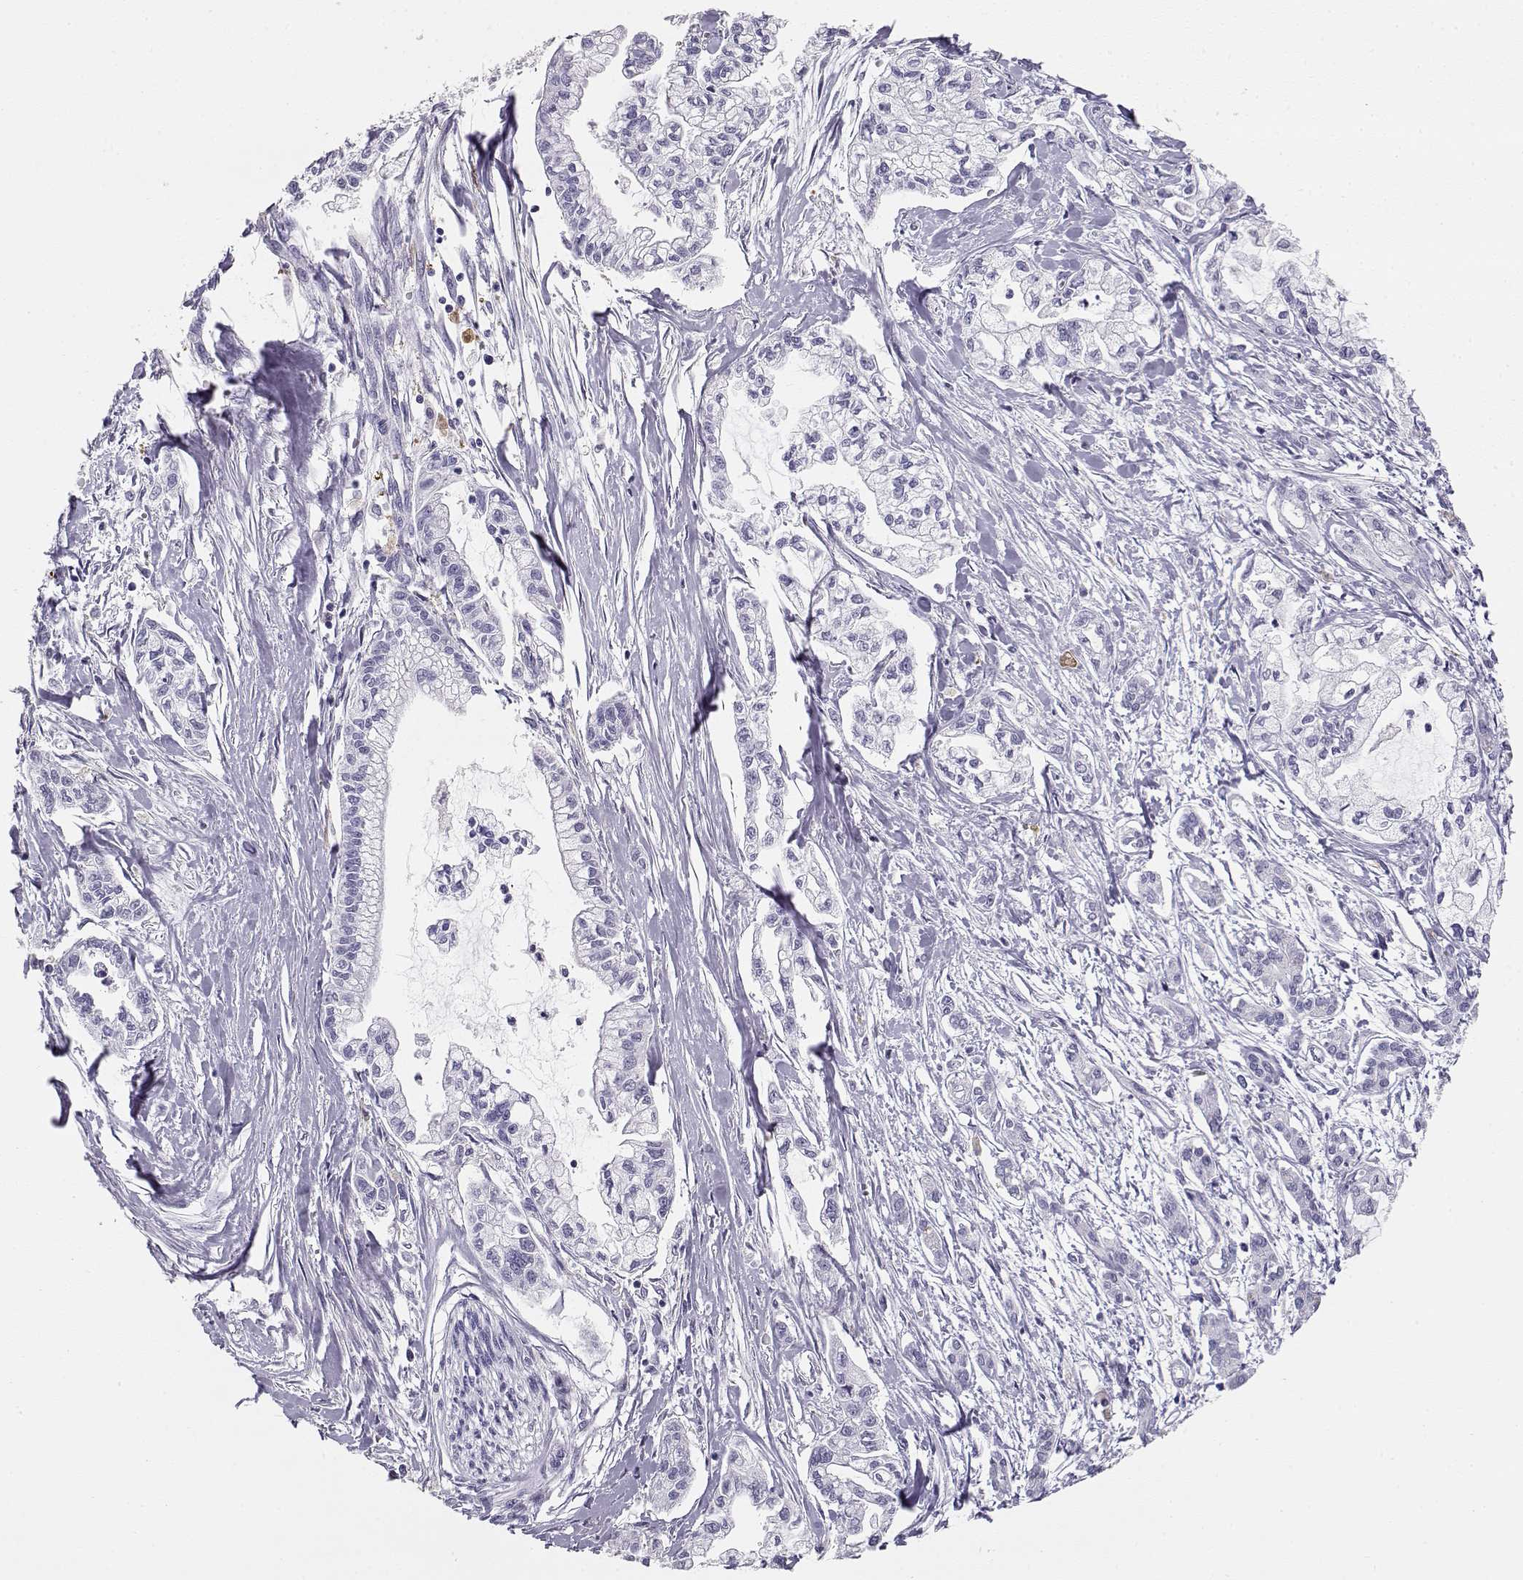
{"staining": {"intensity": "negative", "quantity": "none", "location": "none"}, "tissue": "pancreatic cancer", "cell_type": "Tumor cells", "image_type": "cancer", "snomed": [{"axis": "morphology", "description": "Adenocarcinoma, NOS"}, {"axis": "topography", "description": "Pancreas"}], "caption": "There is no significant positivity in tumor cells of pancreatic cancer.", "gene": "NUTM1", "patient": {"sex": "male", "age": 54}}